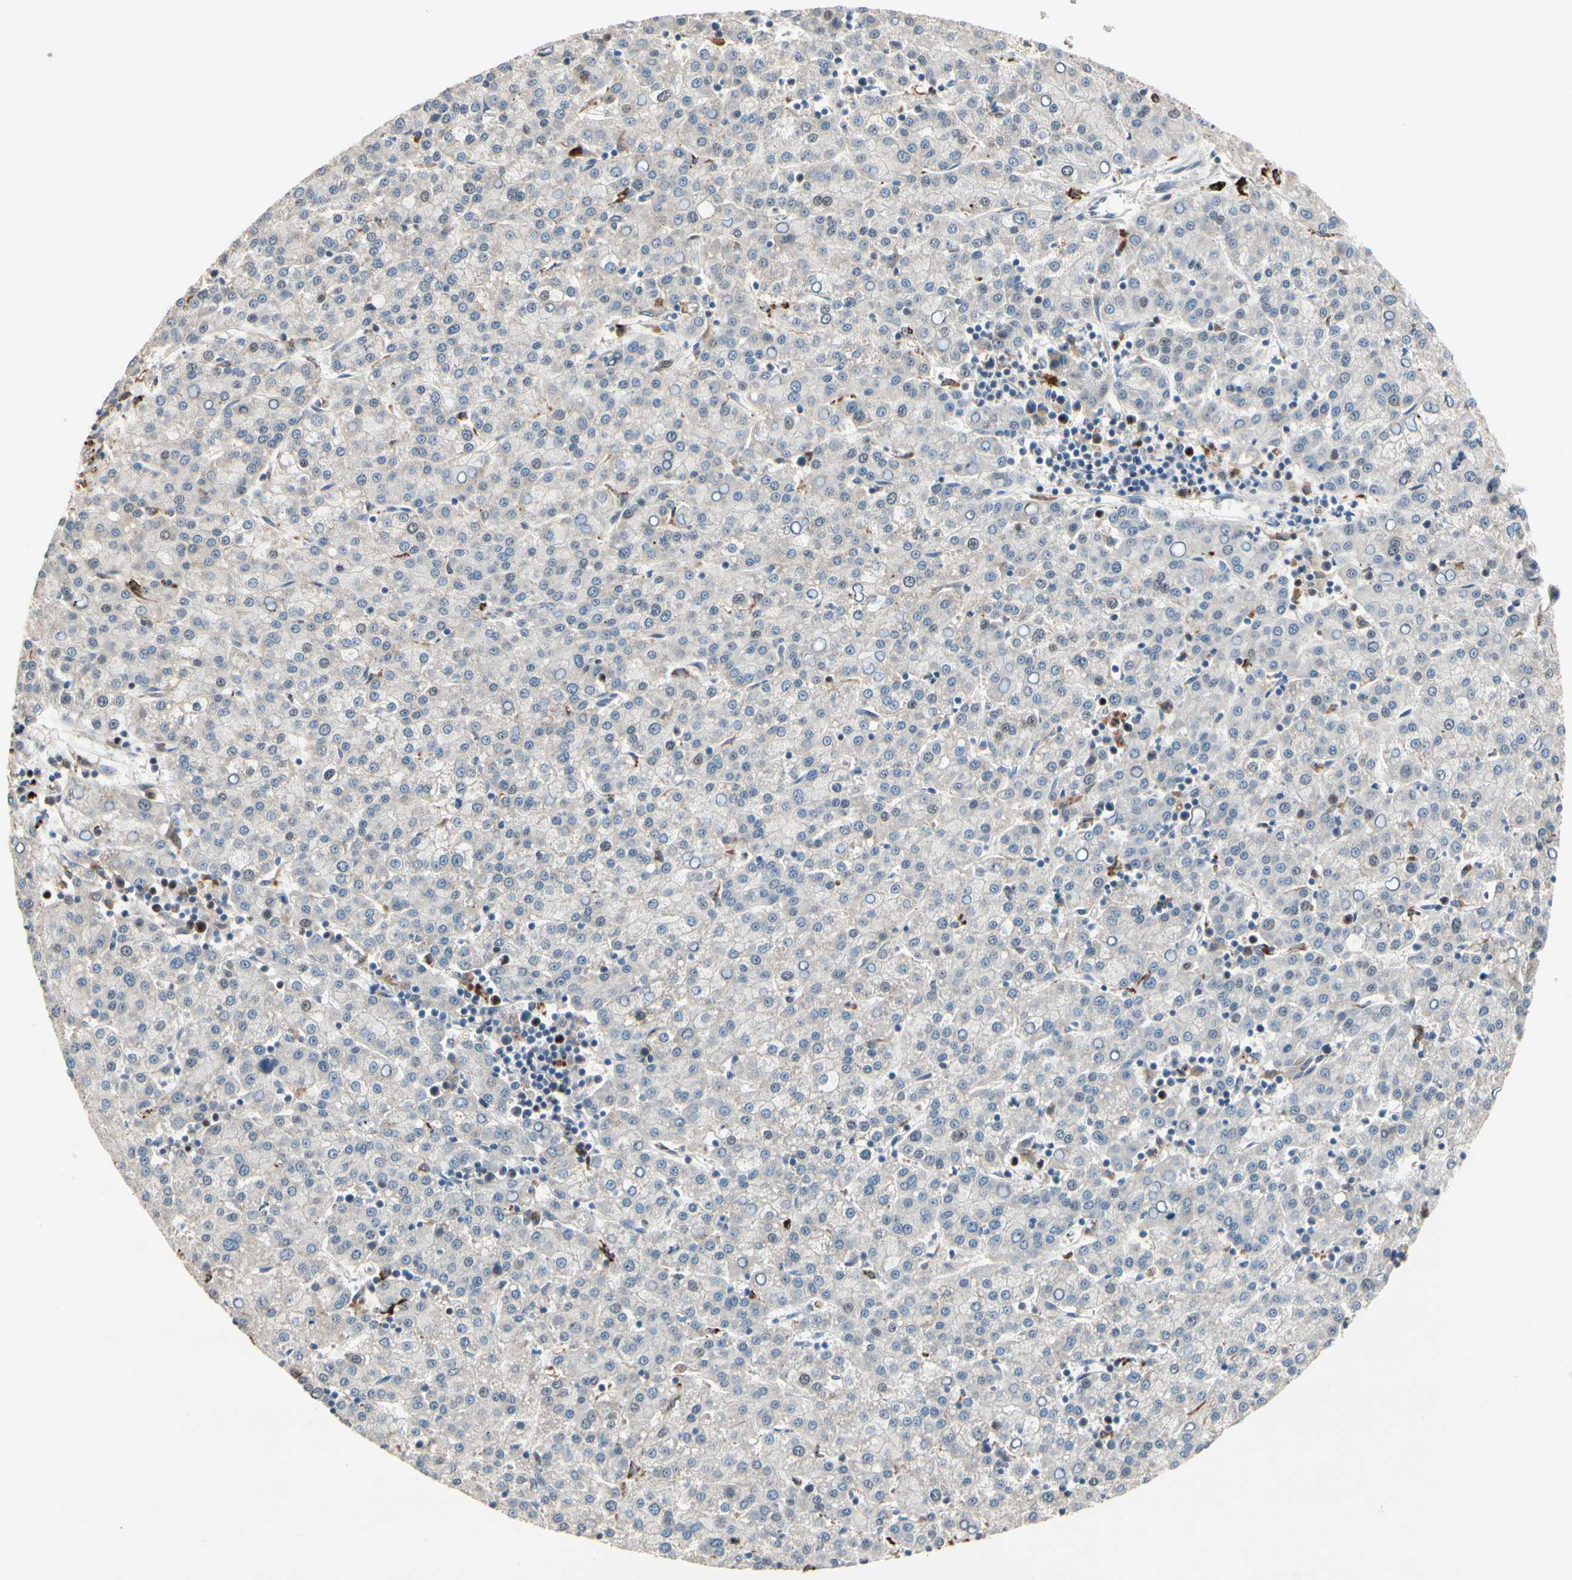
{"staining": {"intensity": "negative", "quantity": "none", "location": "none"}, "tissue": "liver cancer", "cell_type": "Tumor cells", "image_type": "cancer", "snomed": [{"axis": "morphology", "description": "Carcinoma, Hepatocellular, NOS"}, {"axis": "topography", "description": "Liver"}], "caption": "Immunohistochemistry (IHC) of human hepatocellular carcinoma (liver) demonstrates no positivity in tumor cells.", "gene": "ZKSCAN4", "patient": {"sex": "female", "age": 58}}